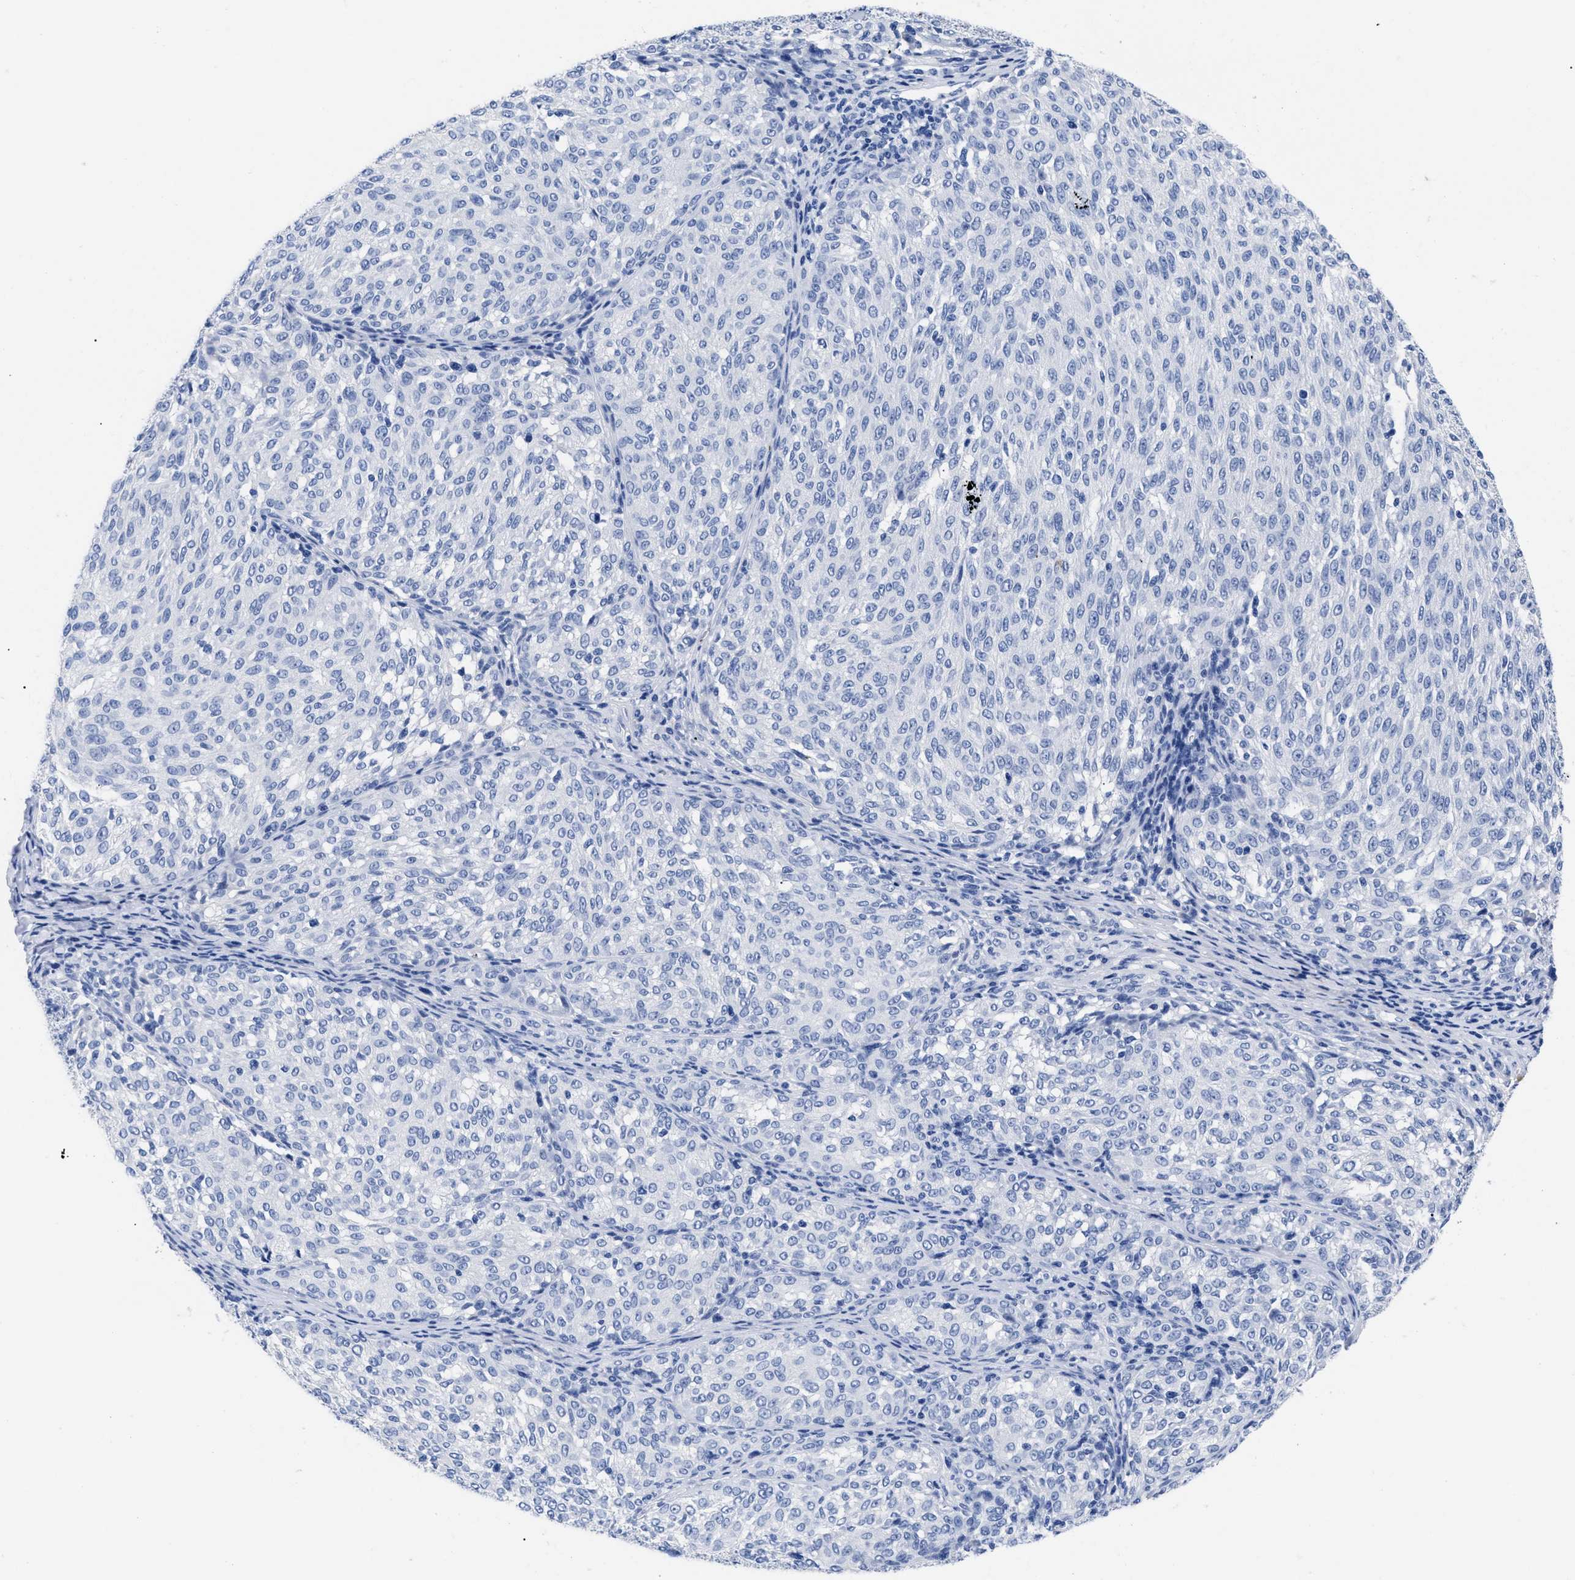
{"staining": {"intensity": "negative", "quantity": "none", "location": "none"}, "tissue": "melanoma", "cell_type": "Tumor cells", "image_type": "cancer", "snomed": [{"axis": "morphology", "description": "Malignant melanoma, NOS"}, {"axis": "topography", "description": "Skin"}], "caption": "DAB immunohistochemical staining of human melanoma shows no significant staining in tumor cells.", "gene": "TREML1", "patient": {"sex": "female", "age": 72}}